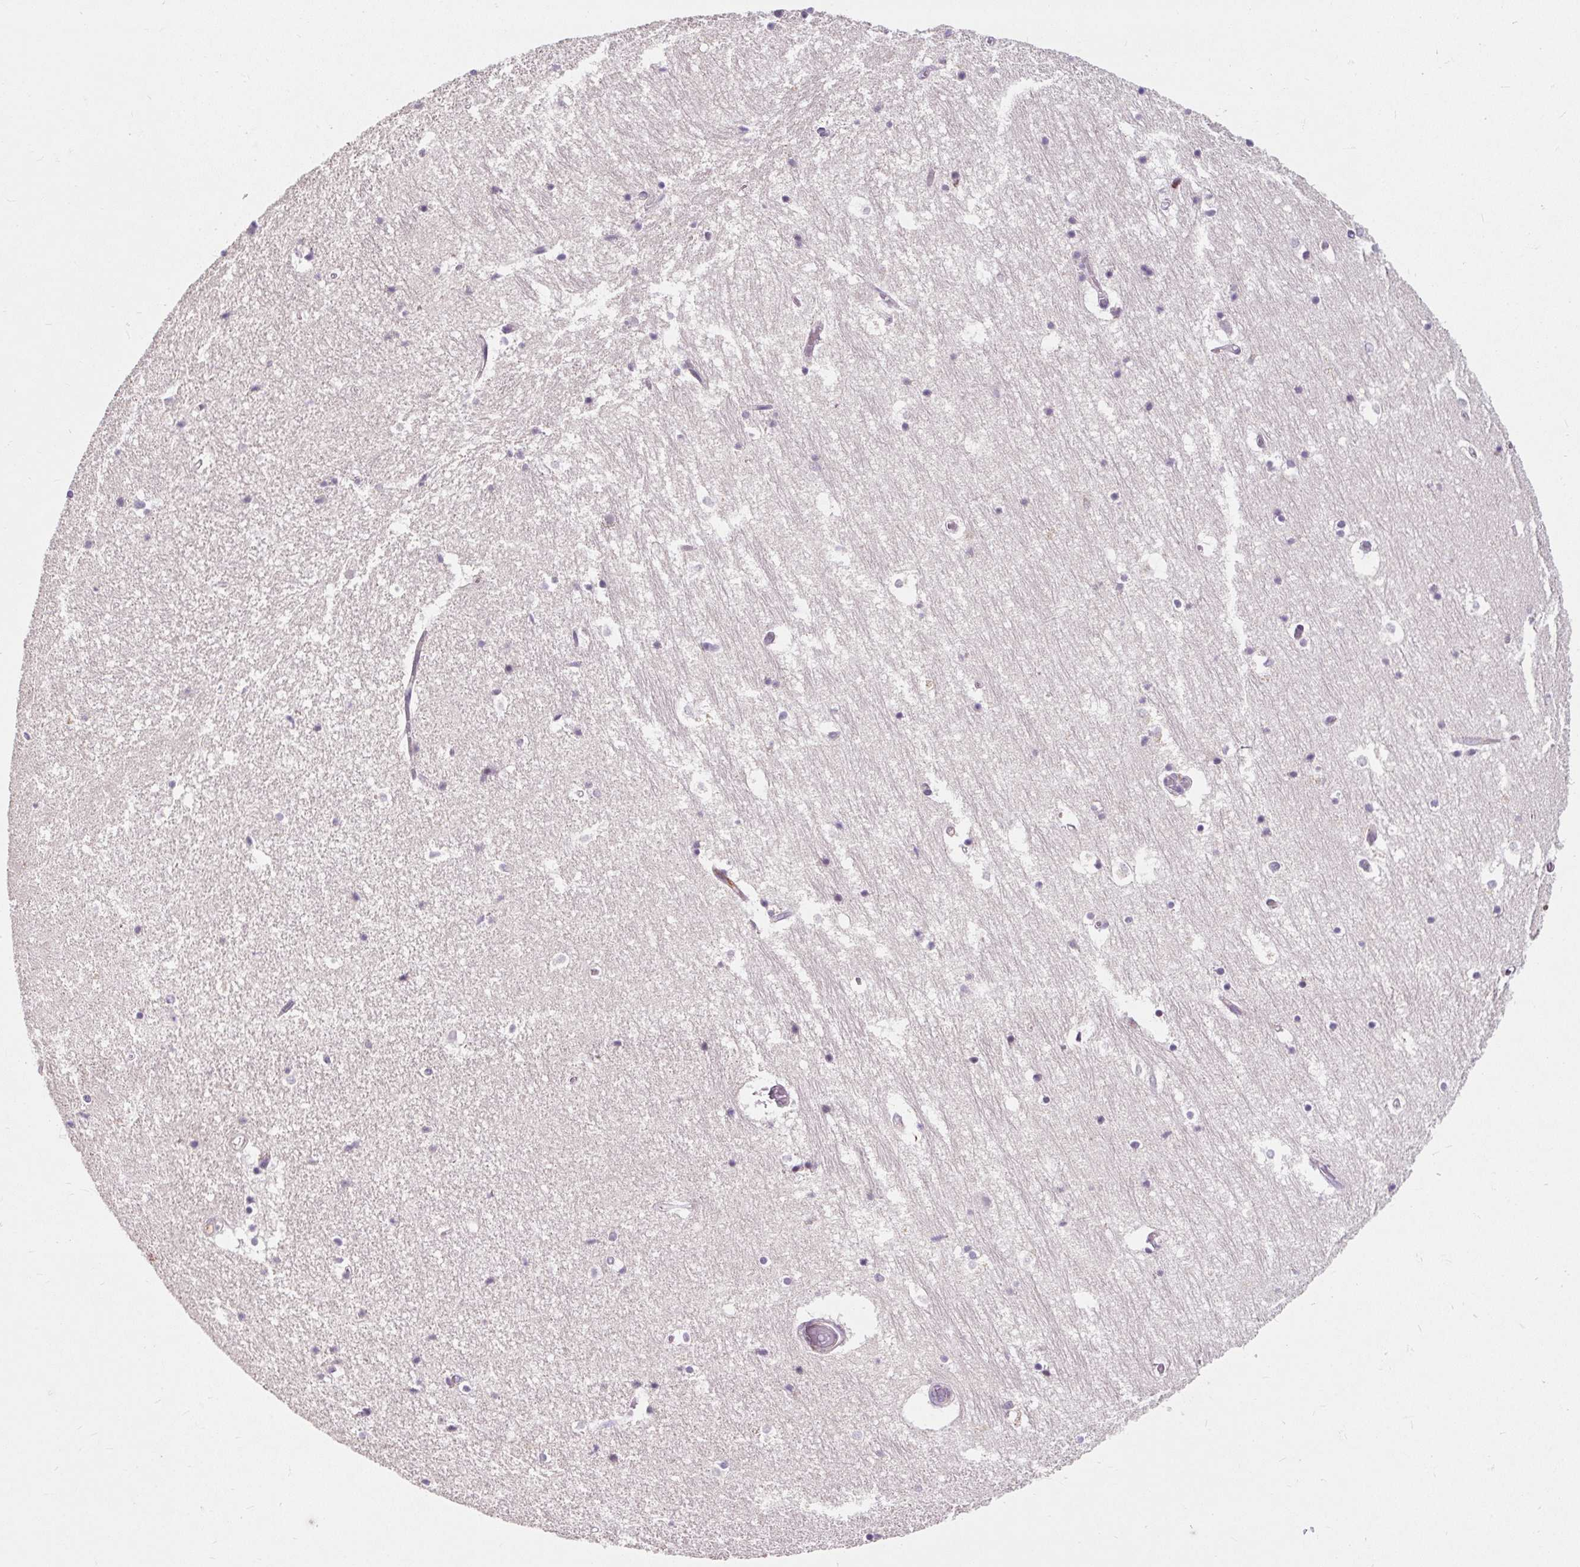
{"staining": {"intensity": "negative", "quantity": "none", "location": "none"}, "tissue": "hippocampus", "cell_type": "Glial cells", "image_type": "normal", "snomed": [{"axis": "morphology", "description": "Normal tissue, NOS"}, {"axis": "topography", "description": "Hippocampus"}], "caption": "This is an IHC micrograph of benign human hippocampus. There is no expression in glial cells.", "gene": "CISD3", "patient": {"sex": "female", "age": 52}}